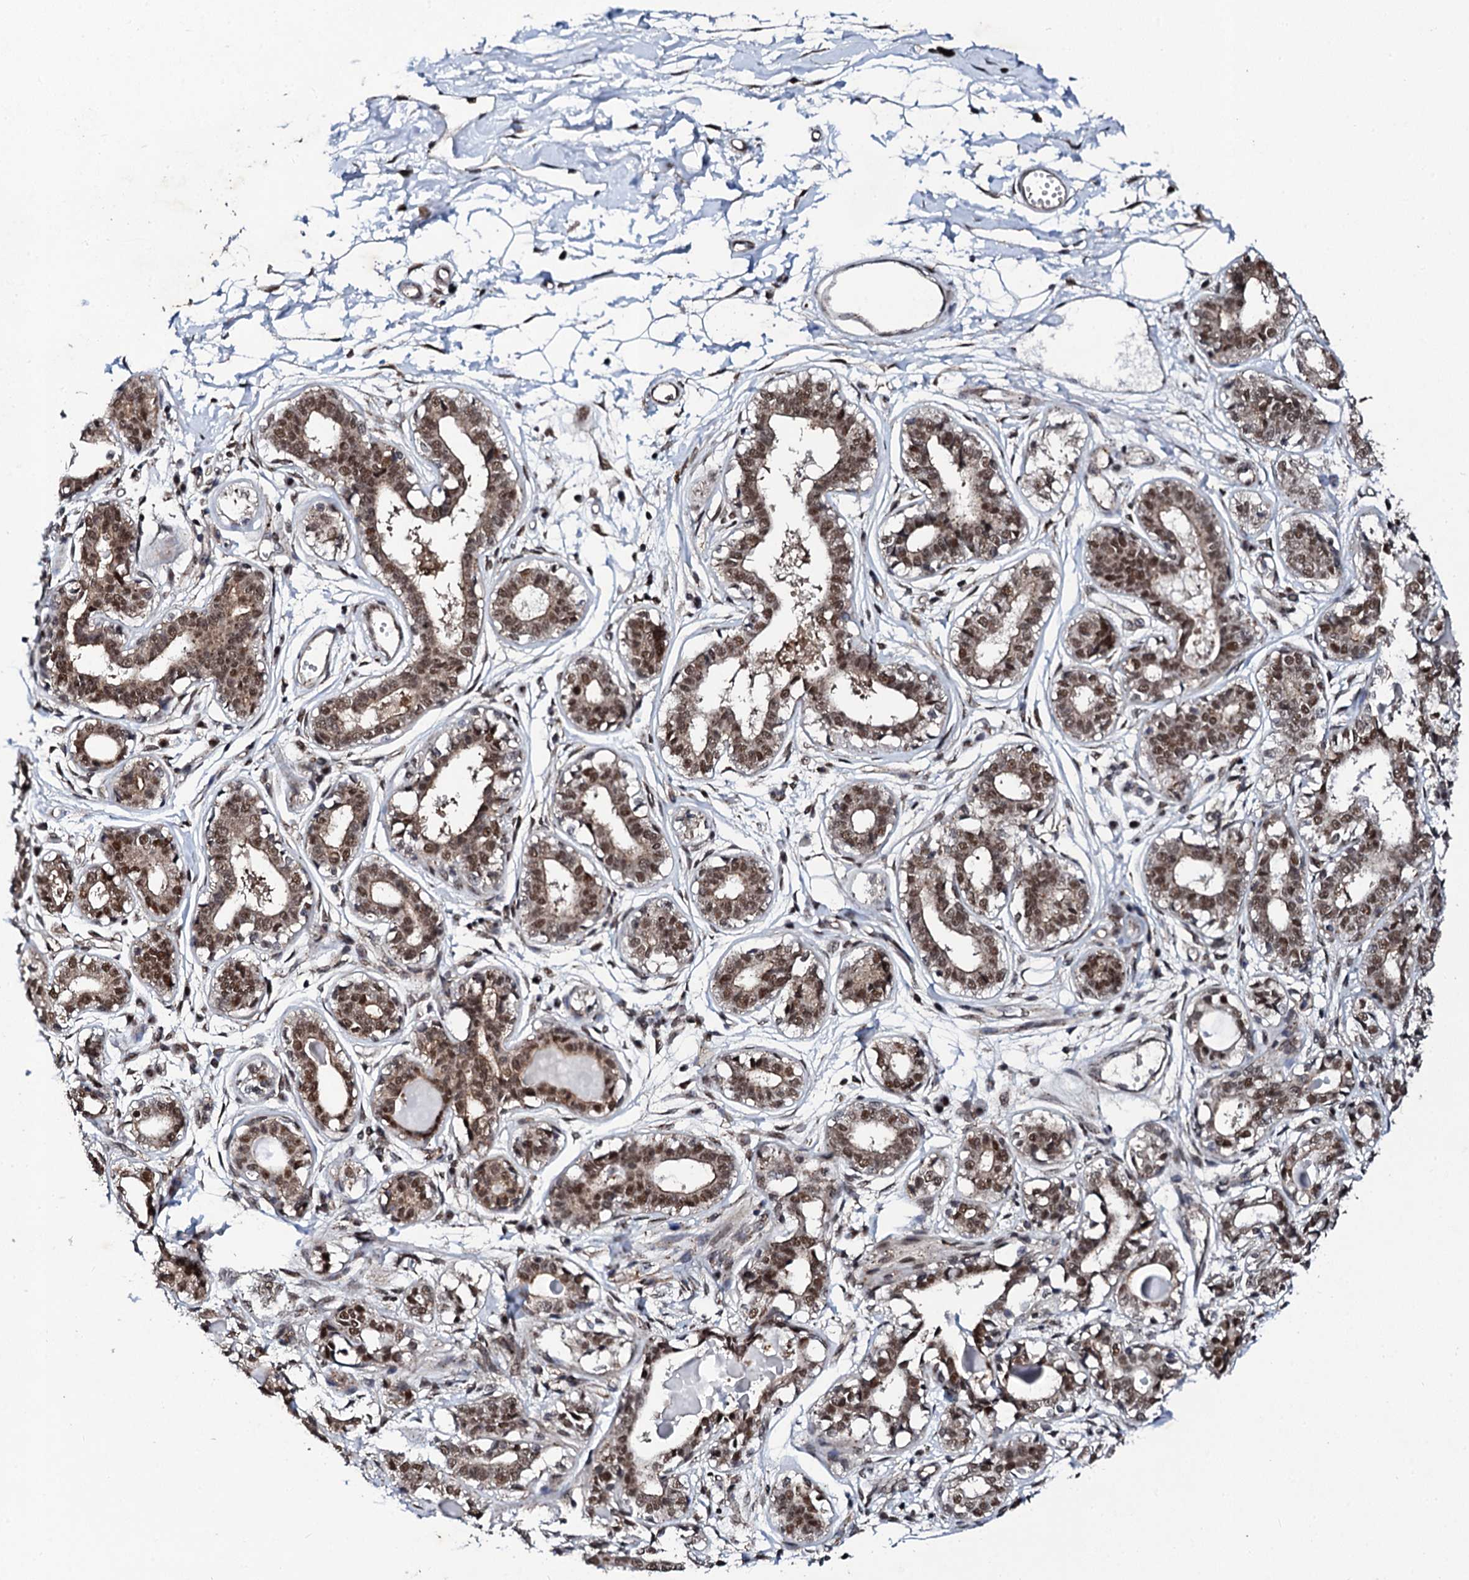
{"staining": {"intensity": "moderate", "quantity": ">75%", "location": "nuclear"}, "tissue": "breast", "cell_type": "Adipocytes", "image_type": "normal", "snomed": [{"axis": "morphology", "description": "Normal tissue, NOS"}, {"axis": "topography", "description": "Breast"}], "caption": "The photomicrograph demonstrates staining of benign breast, revealing moderate nuclear protein positivity (brown color) within adipocytes. The staining was performed using DAB (3,3'-diaminobenzidine) to visualize the protein expression in brown, while the nuclei were stained in blue with hematoxylin (Magnification: 20x).", "gene": "CSTF3", "patient": {"sex": "female", "age": 45}}